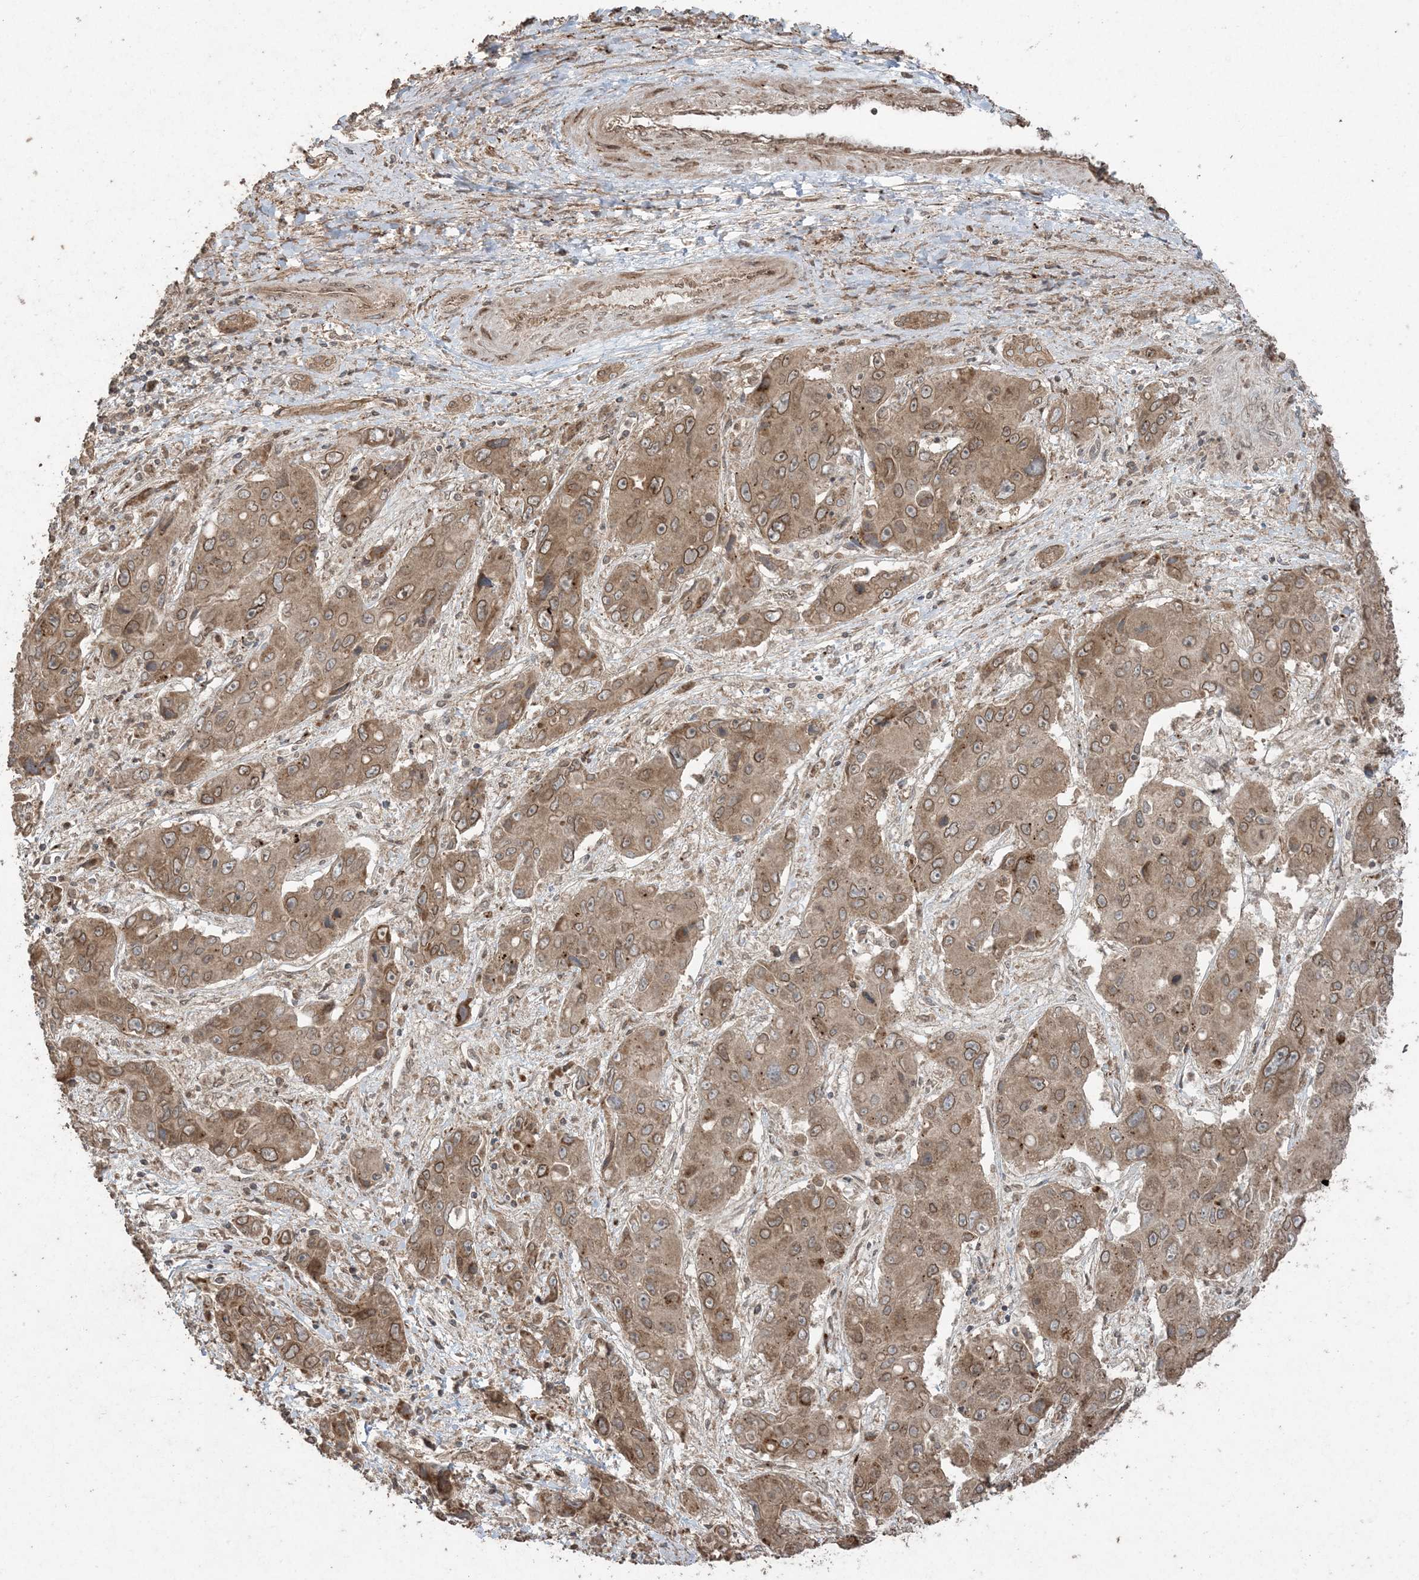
{"staining": {"intensity": "moderate", "quantity": ">75%", "location": "cytoplasmic/membranous,nuclear"}, "tissue": "liver cancer", "cell_type": "Tumor cells", "image_type": "cancer", "snomed": [{"axis": "morphology", "description": "Cholangiocarcinoma"}, {"axis": "topography", "description": "Liver"}], "caption": "A brown stain highlights moderate cytoplasmic/membranous and nuclear positivity of a protein in human liver cancer (cholangiocarcinoma) tumor cells.", "gene": "DDX19B", "patient": {"sex": "male", "age": 67}}